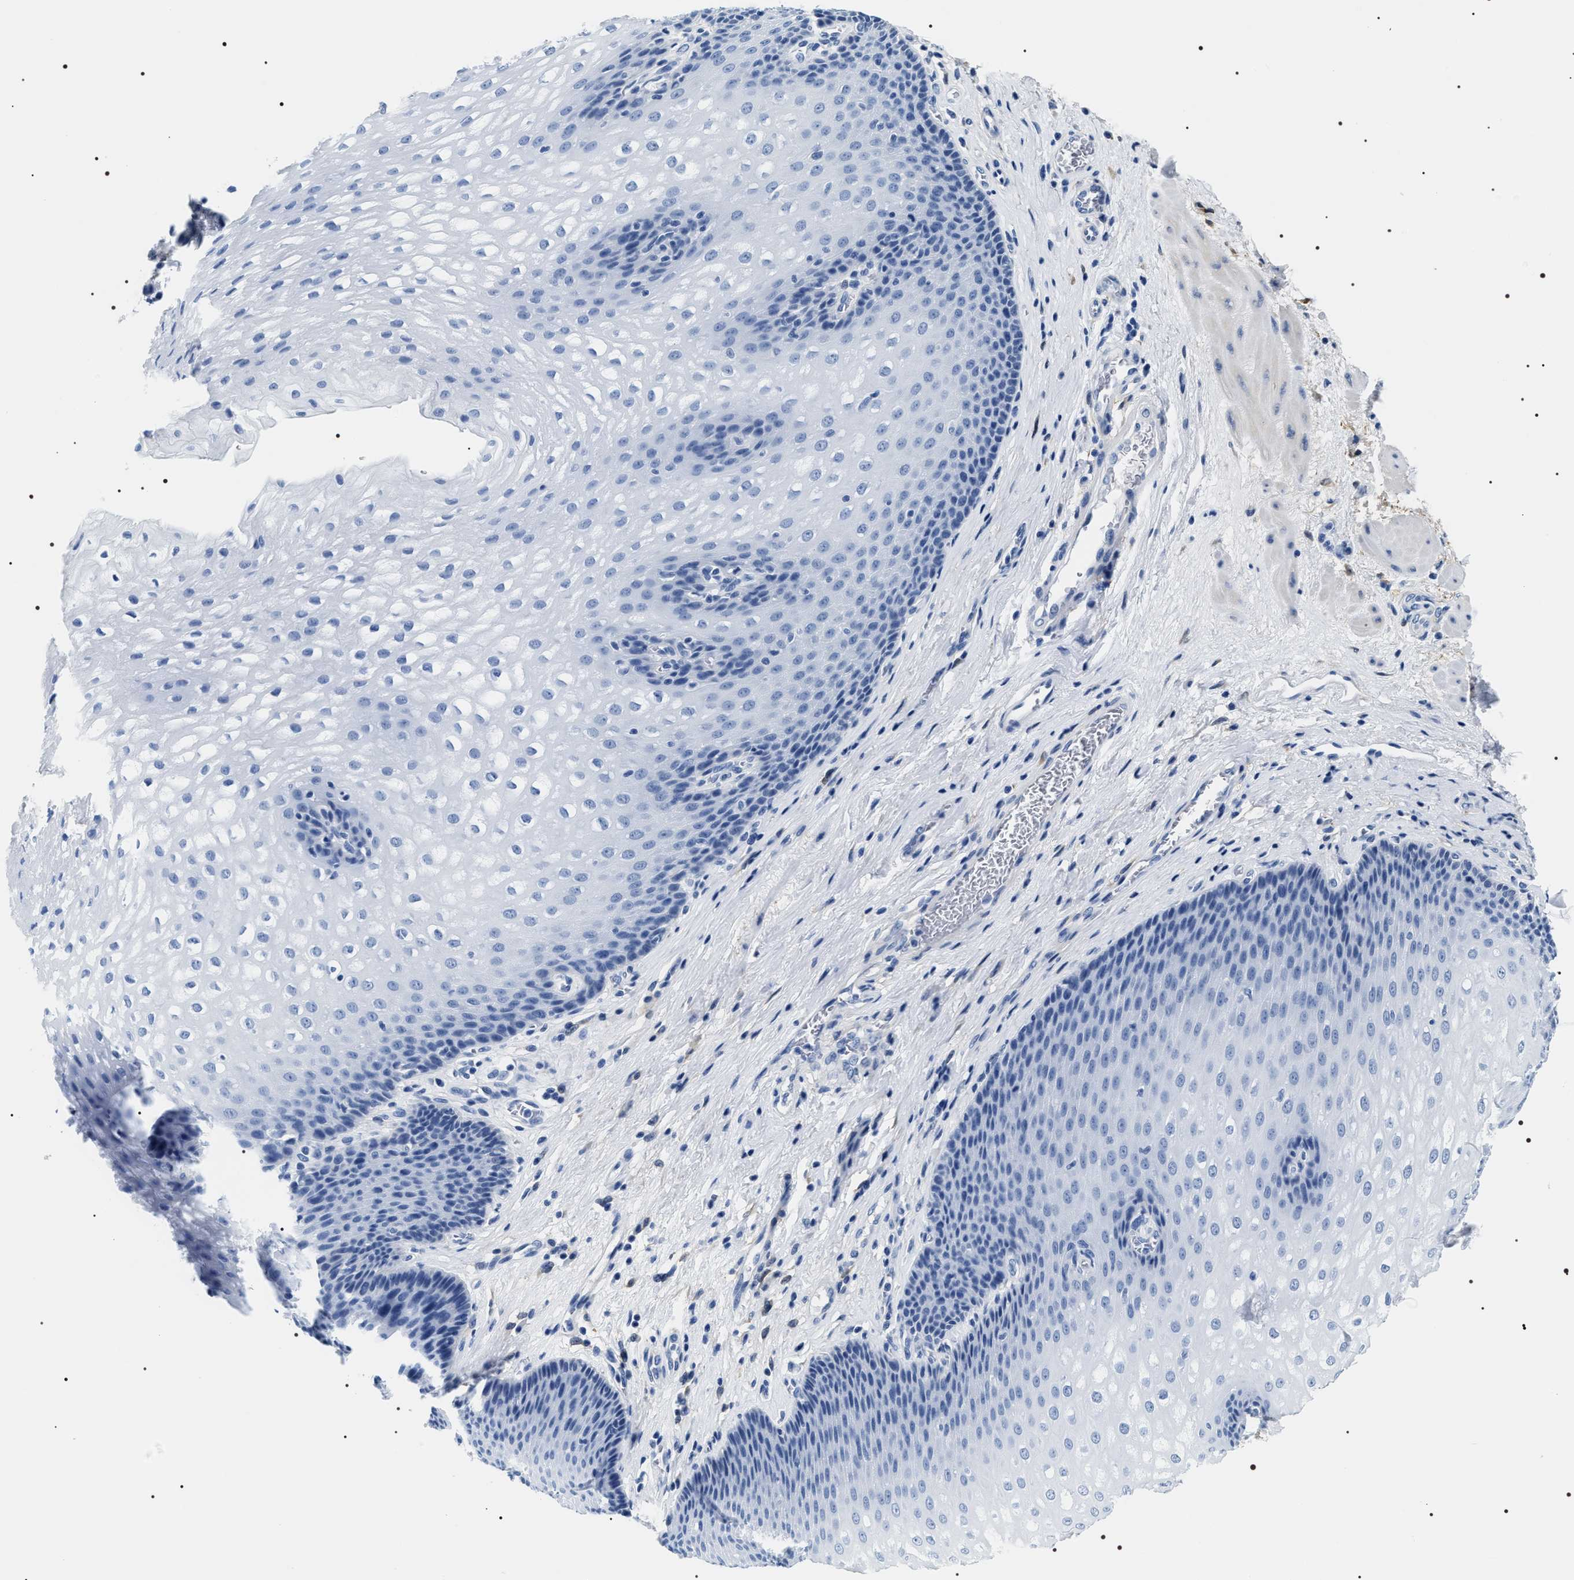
{"staining": {"intensity": "negative", "quantity": "none", "location": "none"}, "tissue": "esophagus", "cell_type": "Squamous epithelial cells", "image_type": "normal", "snomed": [{"axis": "morphology", "description": "Normal tissue, NOS"}, {"axis": "topography", "description": "Esophagus"}], "caption": "Esophagus stained for a protein using IHC shows no staining squamous epithelial cells.", "gene": "ADH4", "patient": {"sex": "male", "age": 48}}